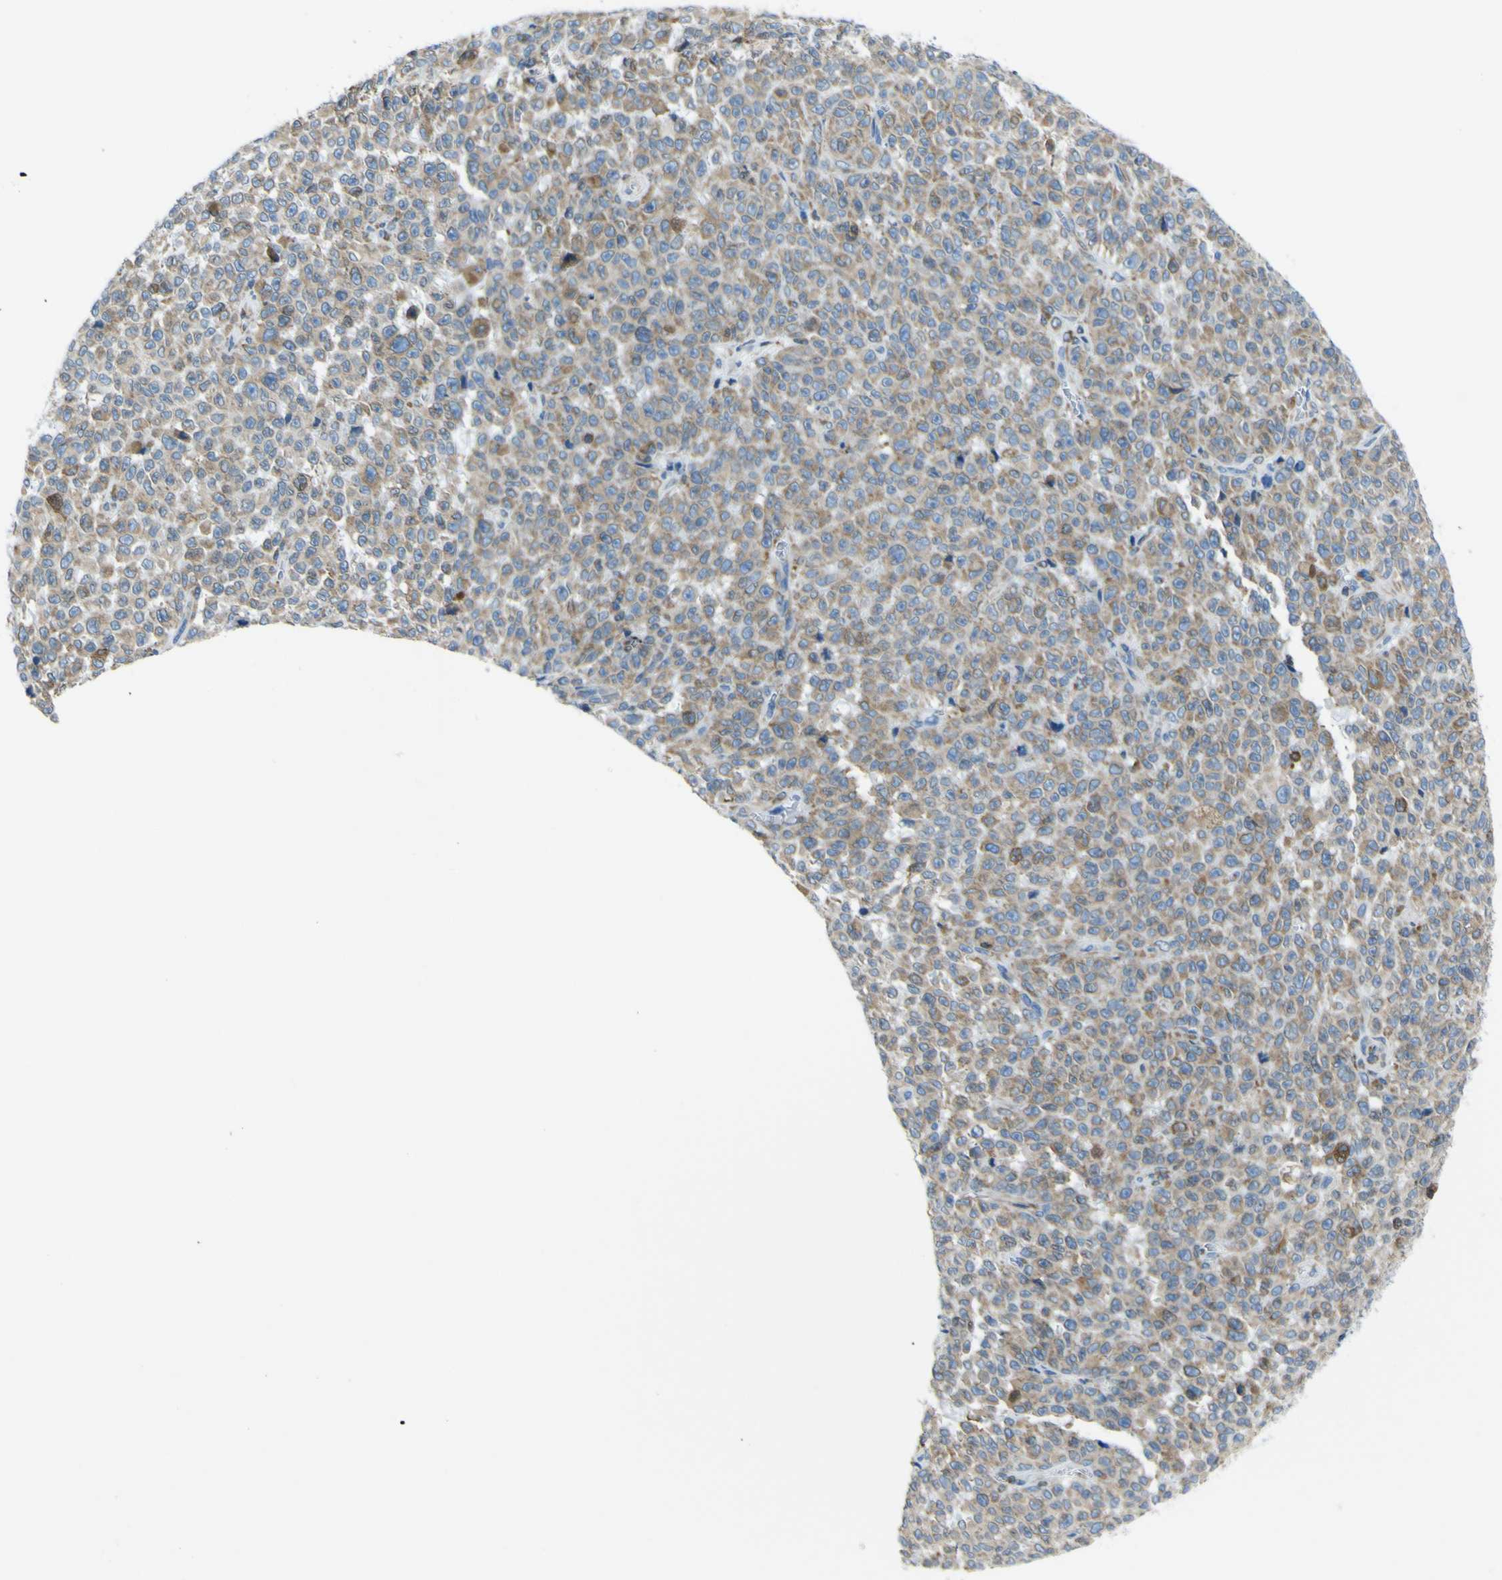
{"staining": {"intensity": "moderate", "quantity": ">75%", "location": "cytoplasmic/membranous"}, "tissue": "melanoma", "cell_type": "Tumor cells", "image_type": "cancer", "snomed": [{"axis": "morphology", "description": "Malignant melanoma, NOS"}, {"axis": "topography", "description": "Skin"}], "caption": "Protein positivity by IHC demonstrates moderate cytoplasmic/membranous expression in about >75% of tumor cells in malignant melanoma.", "gene": "STIM1", "patient": {"sex": "female", "age": 82}}